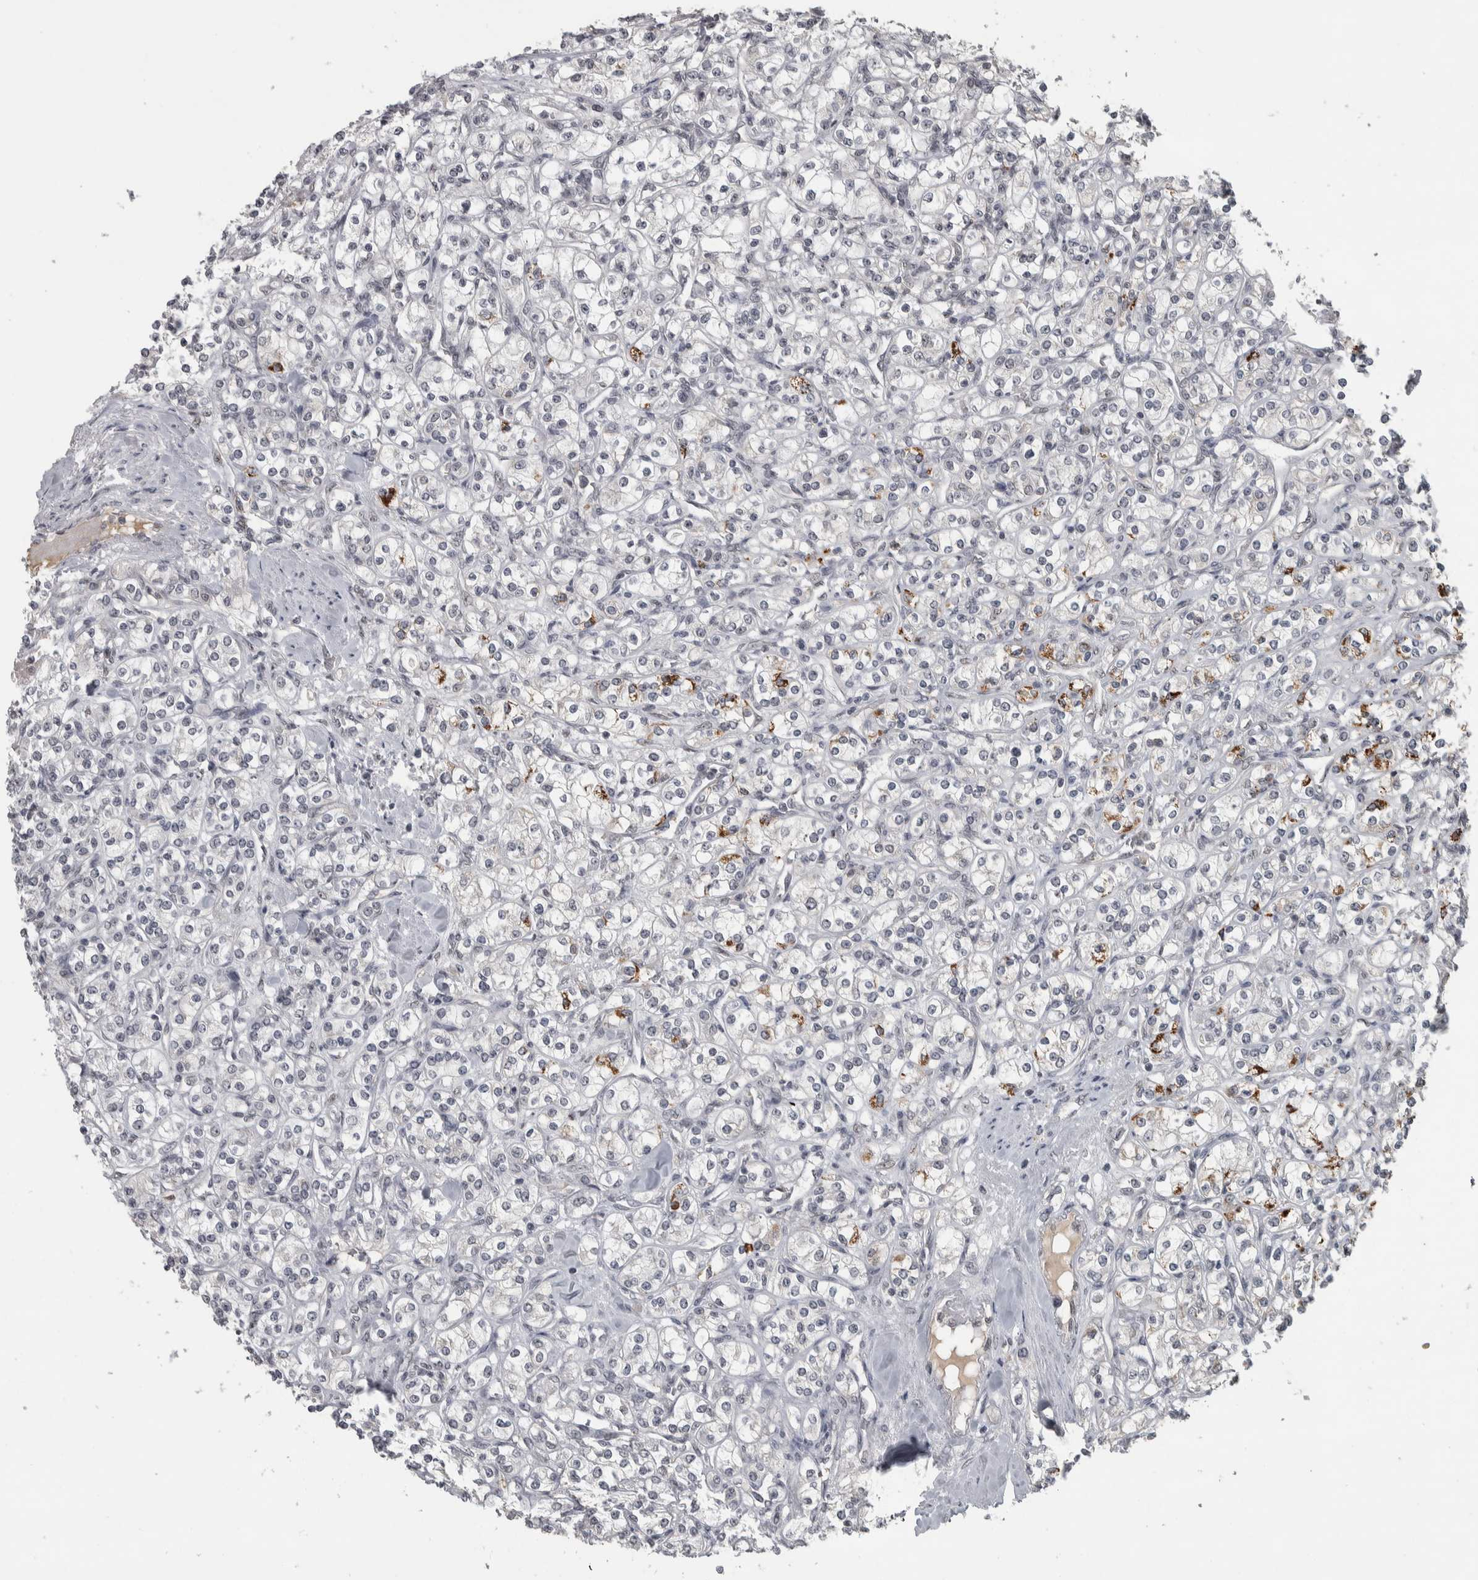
{"staining": {"intensity": "negative", "quantity": "none", "location": "none"}, "tissue": "renal cancer", "cell_type": "Tumor cells", "image_type": "cancer", "snomed": [{"axis": "morphology", "description": "Adenocarcinoma, NOS"}, {"axis": "topography", "description": "Kidney"}], "caption": "DAB immunohistochemical staining of adenocarcinoma (renal) reveals no significant expression in tumor cells.", "gene": "DDX42", "patient": {"sex": "male", "age": 77}}